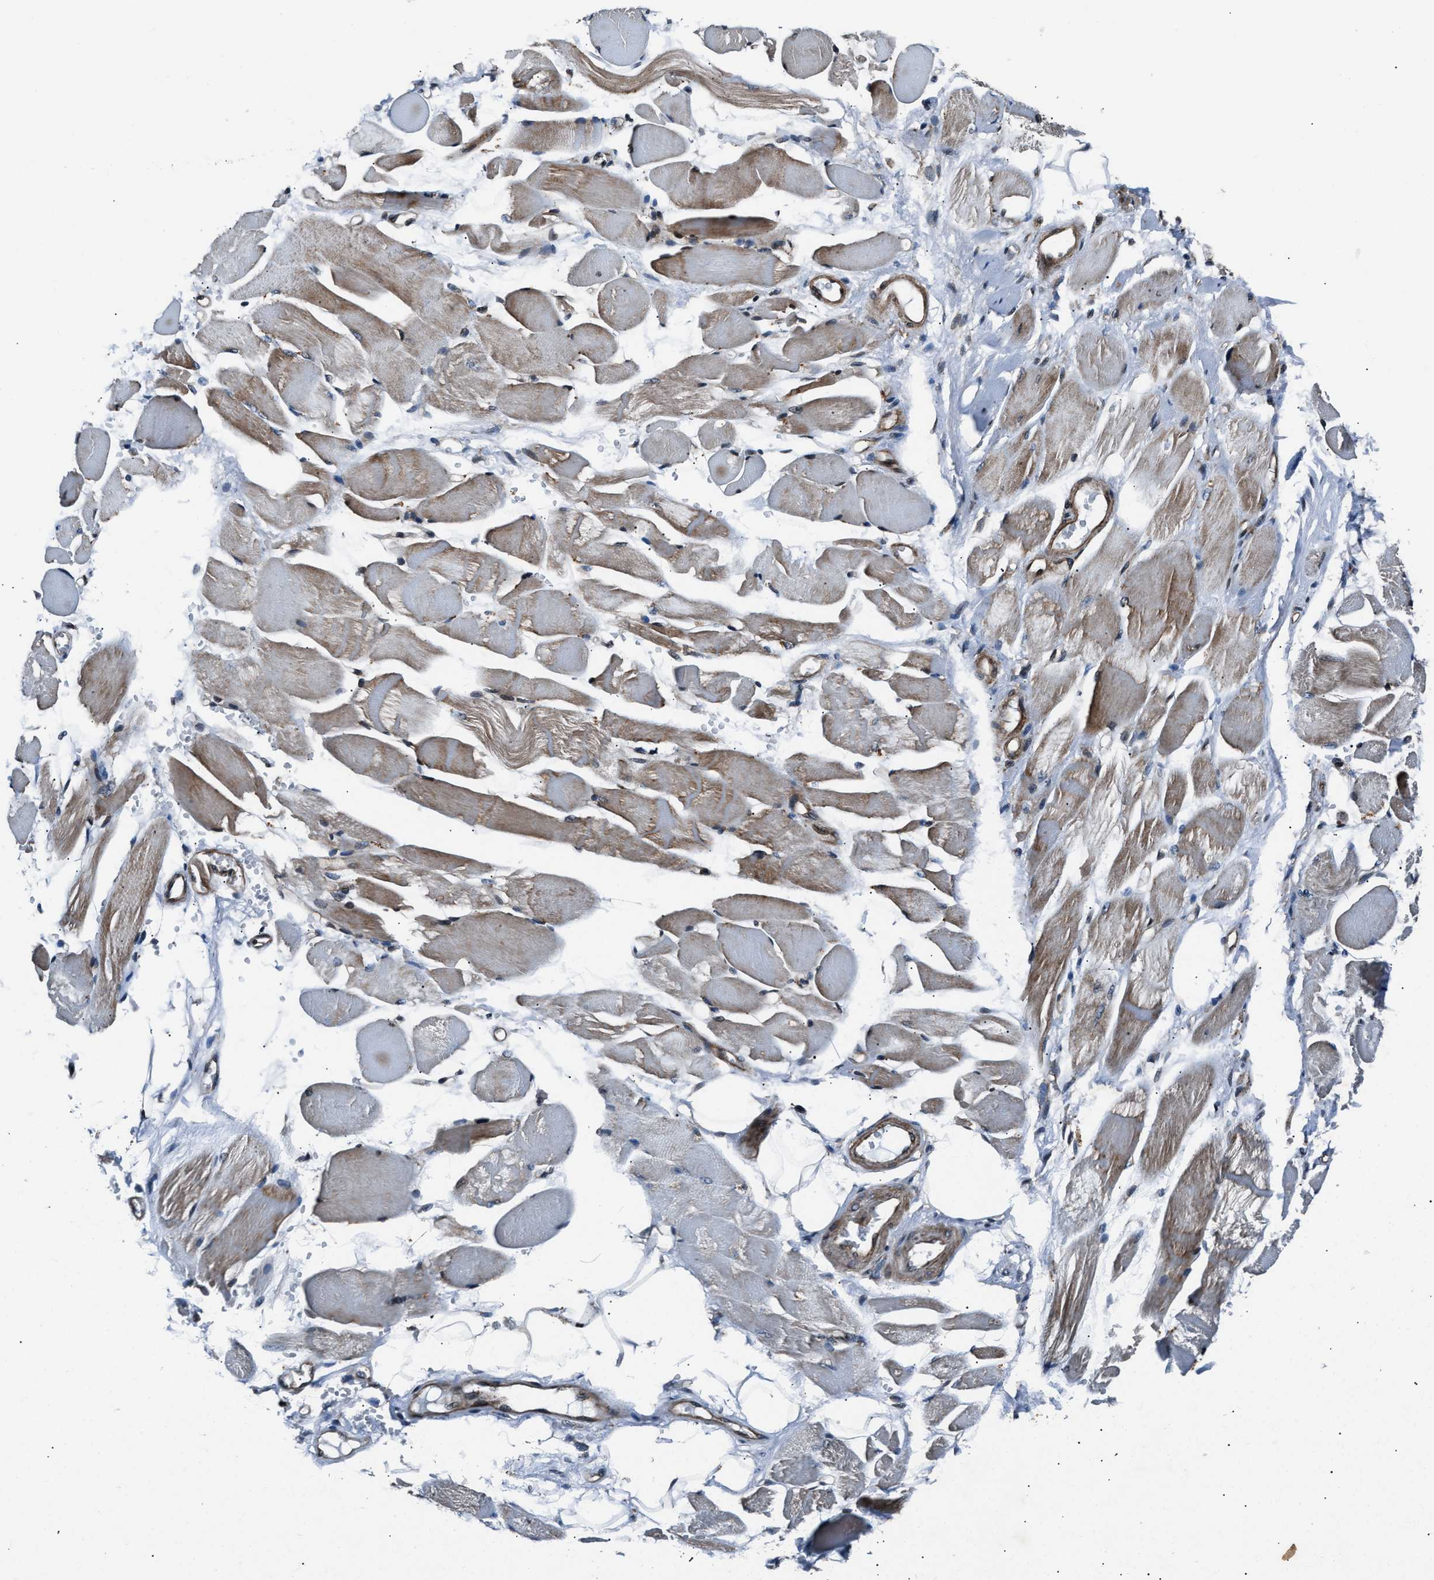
{"staining": {"intensity": "moderate", "quantity": ">75%", "location": "cytoplasmic/membranous"}, "tissue": "skeletal muscle", "cell_type": "Myocytes", "image_type": "normal", "snomed": [{"axis": "morphology", "description": "Normal tissue, NOS"}, {"axis": "topography", "description": "Skeletal muscle"}, {"axis": "topography", "description": "Peripheral nerve tissue"}], "caption": "An IHC micrograph of normal tissue is shown. Protein staining in brown highlights moderate cytoplasmic/membranous positivity in skeletal muscle within myocytes.", "gene": "DYNC2I1", "patient": {"sex": "female", "age": 84}}